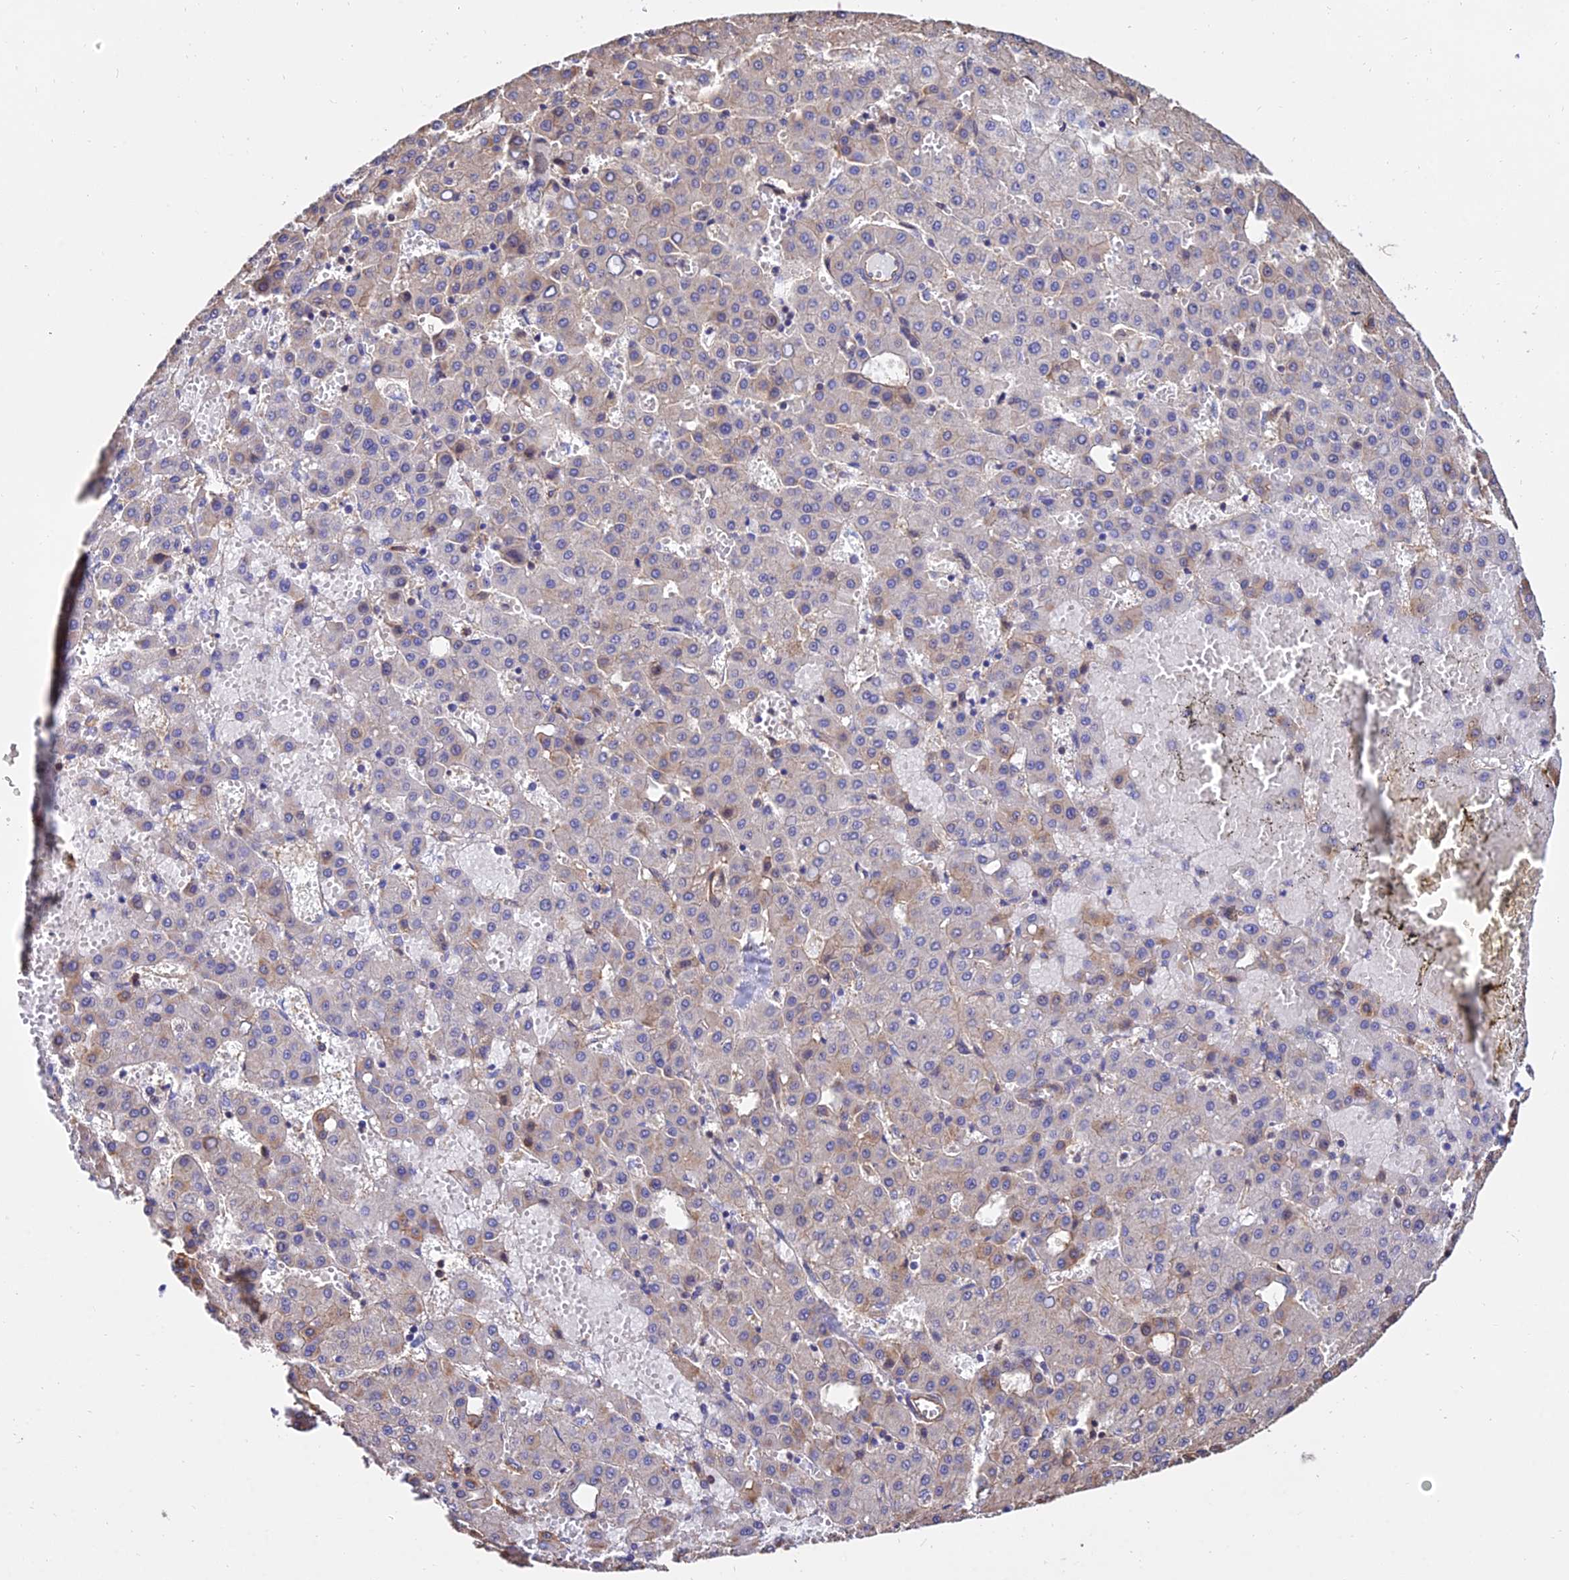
{"staining": {"intensity": "negative", "quantity": "none", "location": "none"}, "tissue": "liver cancer", "cell_type": "Tumor cells", "image_type": "cancer", "snomed": [{"axis": "morphology", "description": "Carcinoma, Hepatocellular, NOS"}, {"axis": "topography", "description": "Liver"}], "caption": "High magnification brightfield microscopy of hepatocellular carcinoma (liver) stained with DAB (3,3'-diaminobenzidine) (brown) and counterstained with hematoxylin (blue): tumor cells show no significant positivity.", "gene": "CALM2", "patient": {"sex": "male", "age": 47}}